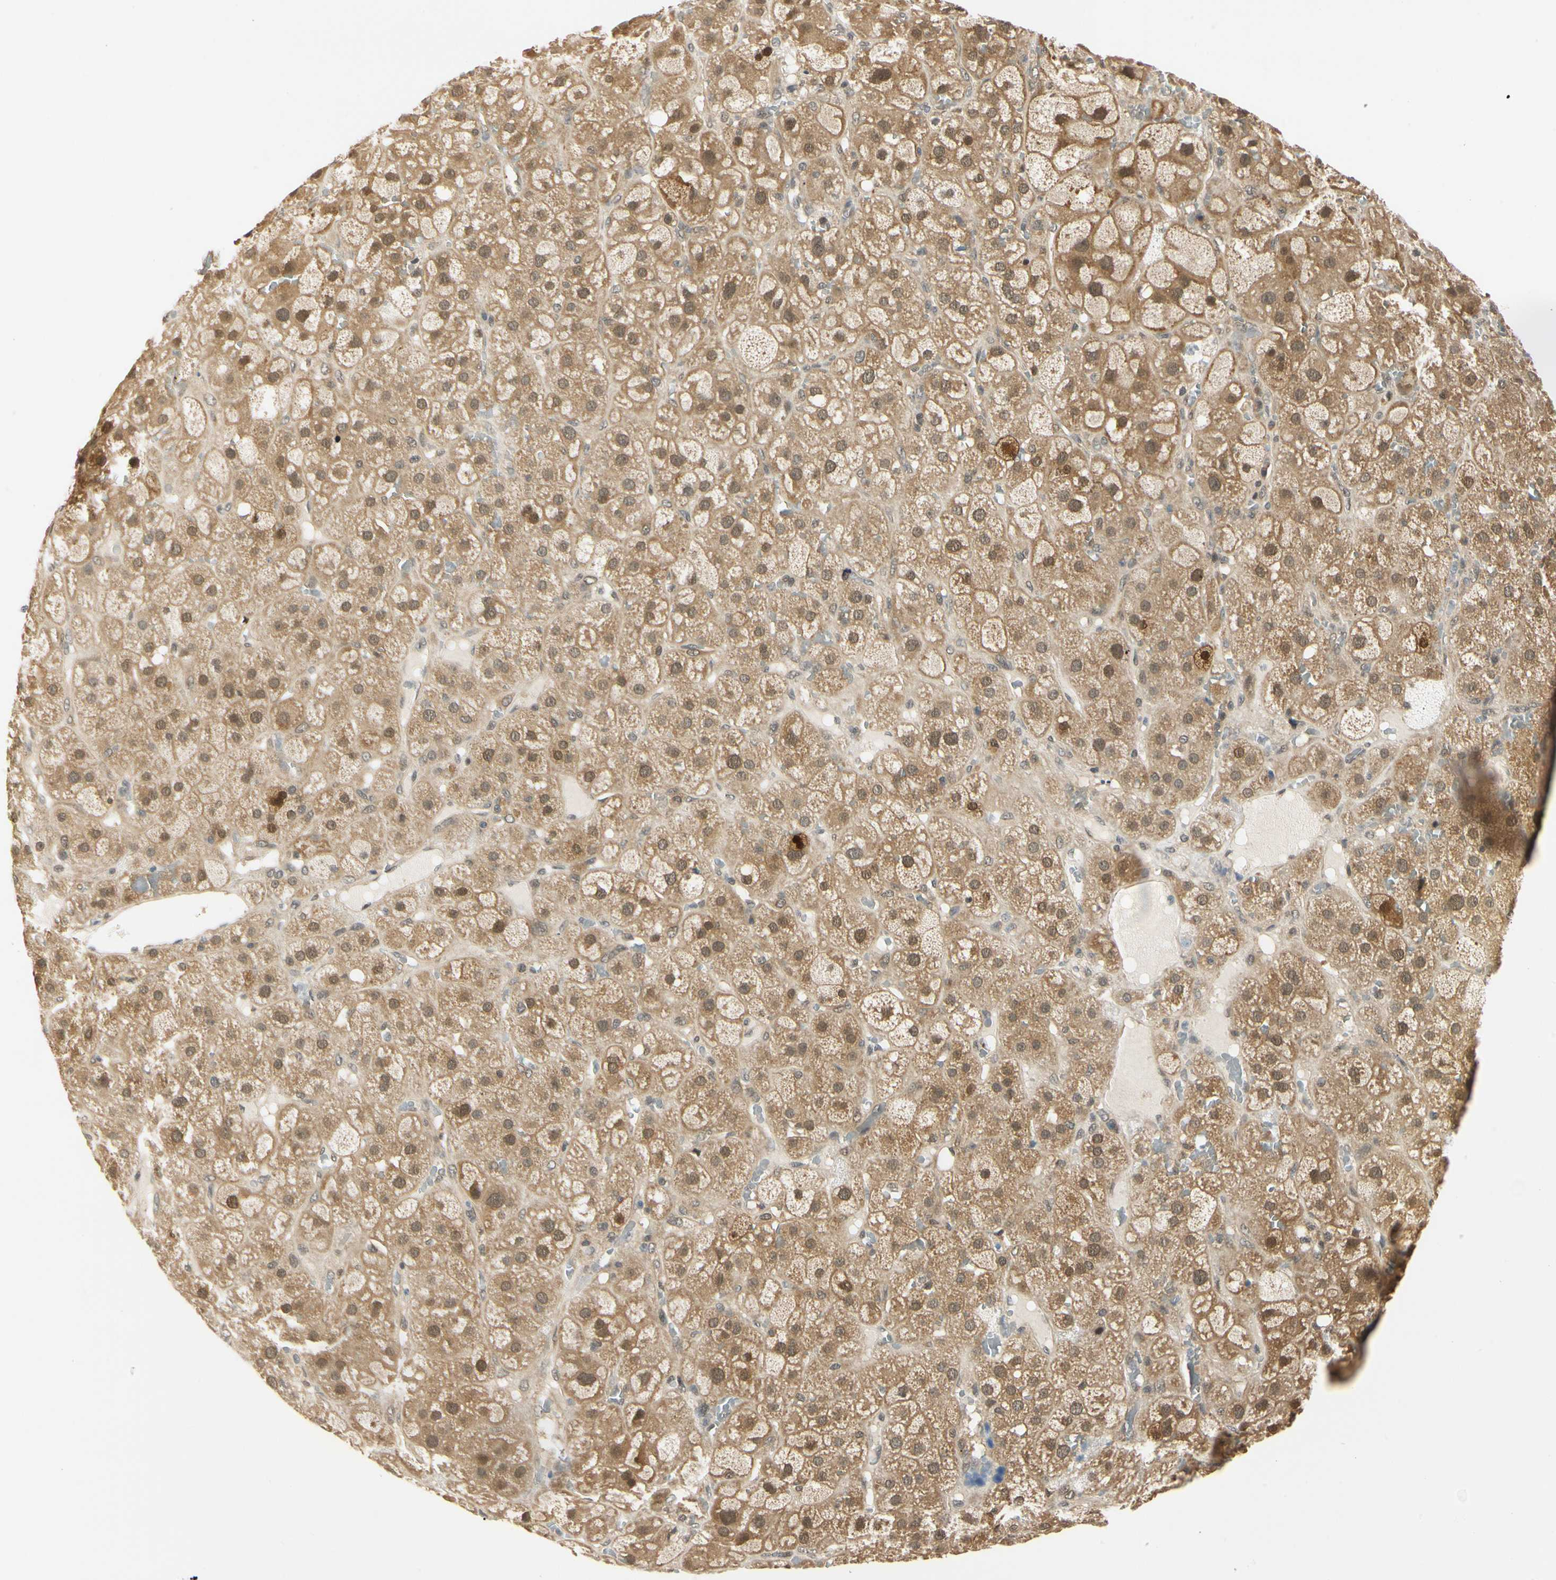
{"staining": {"intensity": "moderate", "quantity": ">75%", "location": "cytoplasmic/membranous,nuclear"}, "tissue": "adrenal gland", "cell_type": "Glandular cells", "image_type": "normal", "snomed": [{"axis": "morphology", "description": "Normal tissue, NOS"}, {"axis": "topography", "description": "Adrenal gland"}], "caption": "A brown stain labels moderate cytoplasmic/membranous,nuclear staining of a protein in glandular cells of normal human adrenal gland. The protein is shown in brown color, while the nuclei are stained blue.", "gene": "UBE2Z", "patient": {"sex": "female", "age": 47}}